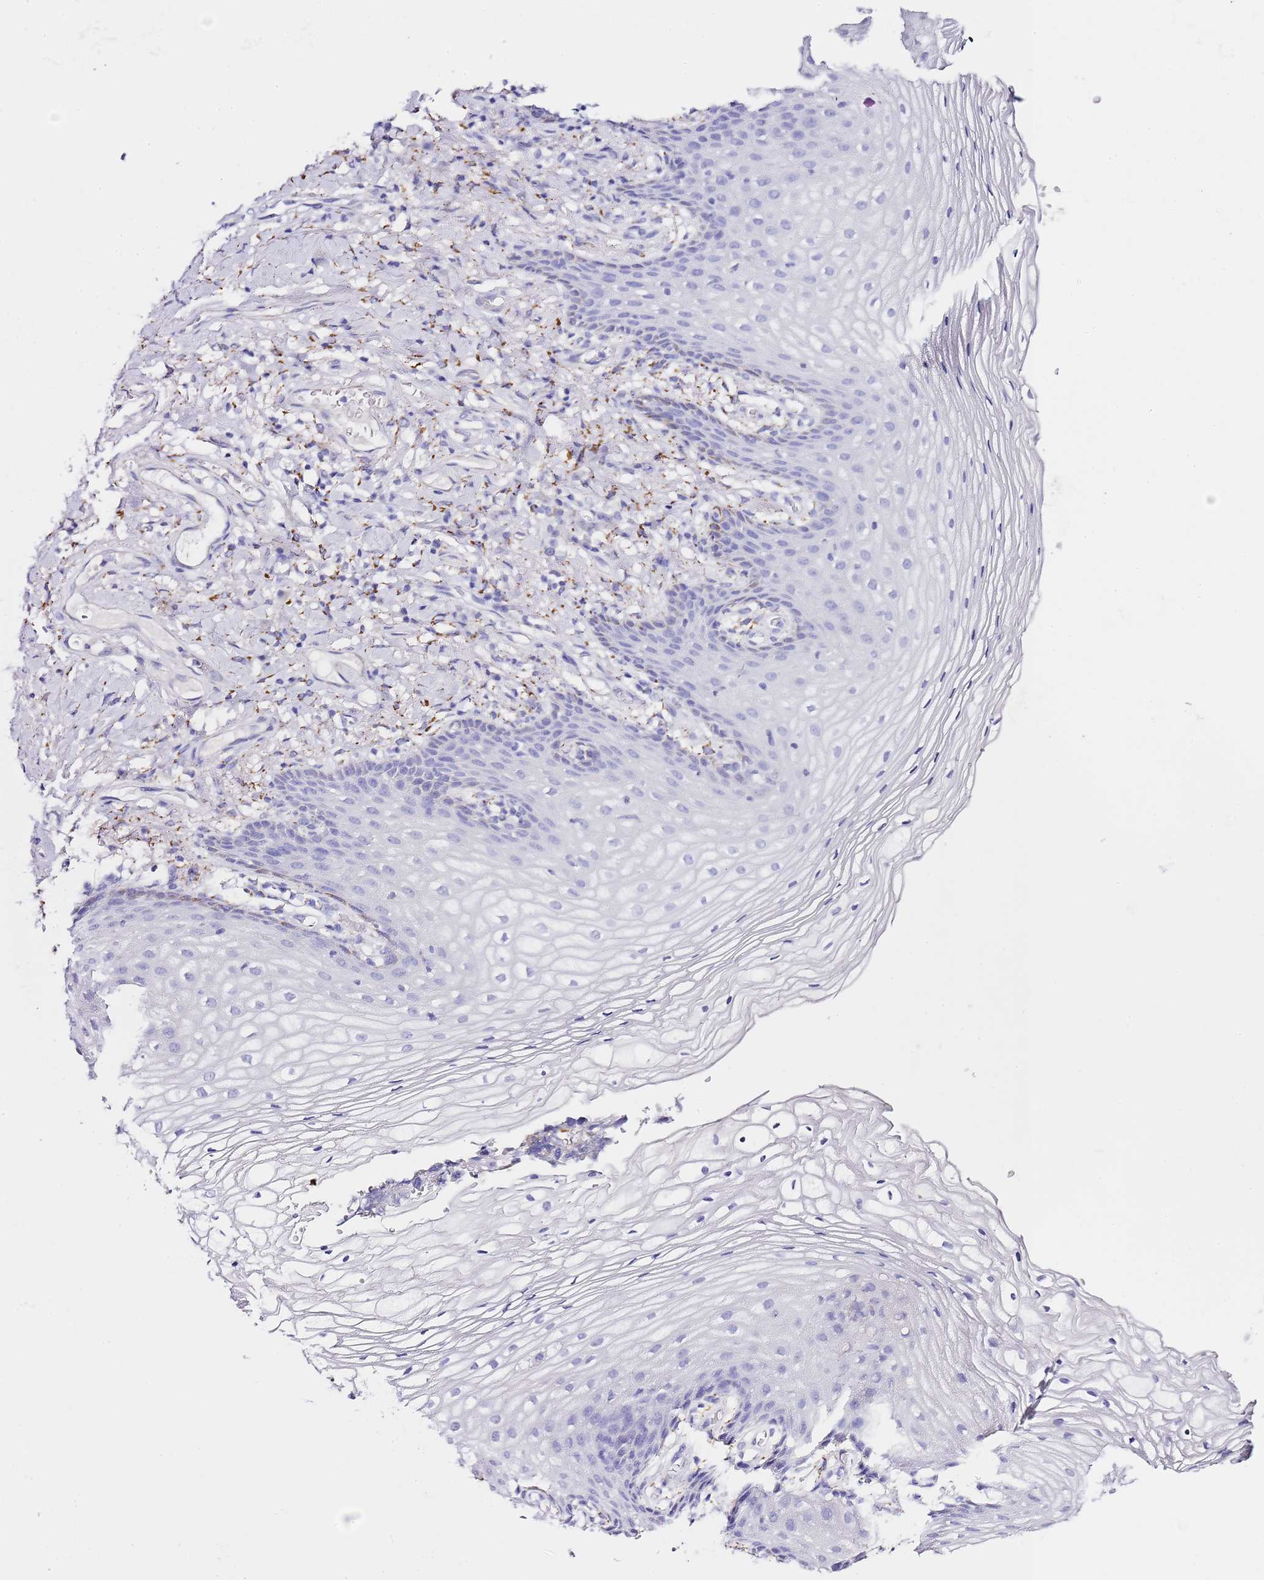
{"staining": {"intensity": "negative", "quantity": "none", "location": "none"}, "tissue": "vagina", "cell_type": "Squamous epithelial cells", "image_type": "normal", "snomed": [{"axis": "morphology", "description": "Normal tissue, NOS"}, {"axis": "topography", "description": "Vagina"}], "caption": "This is a photomicrograph of immunohistochemistry (IHC) staining of benign vagina, which shows no positivity in squamous epithelial cells.", "gene": "PTBP2", "patient": {"sex": "female", "age": 60}}